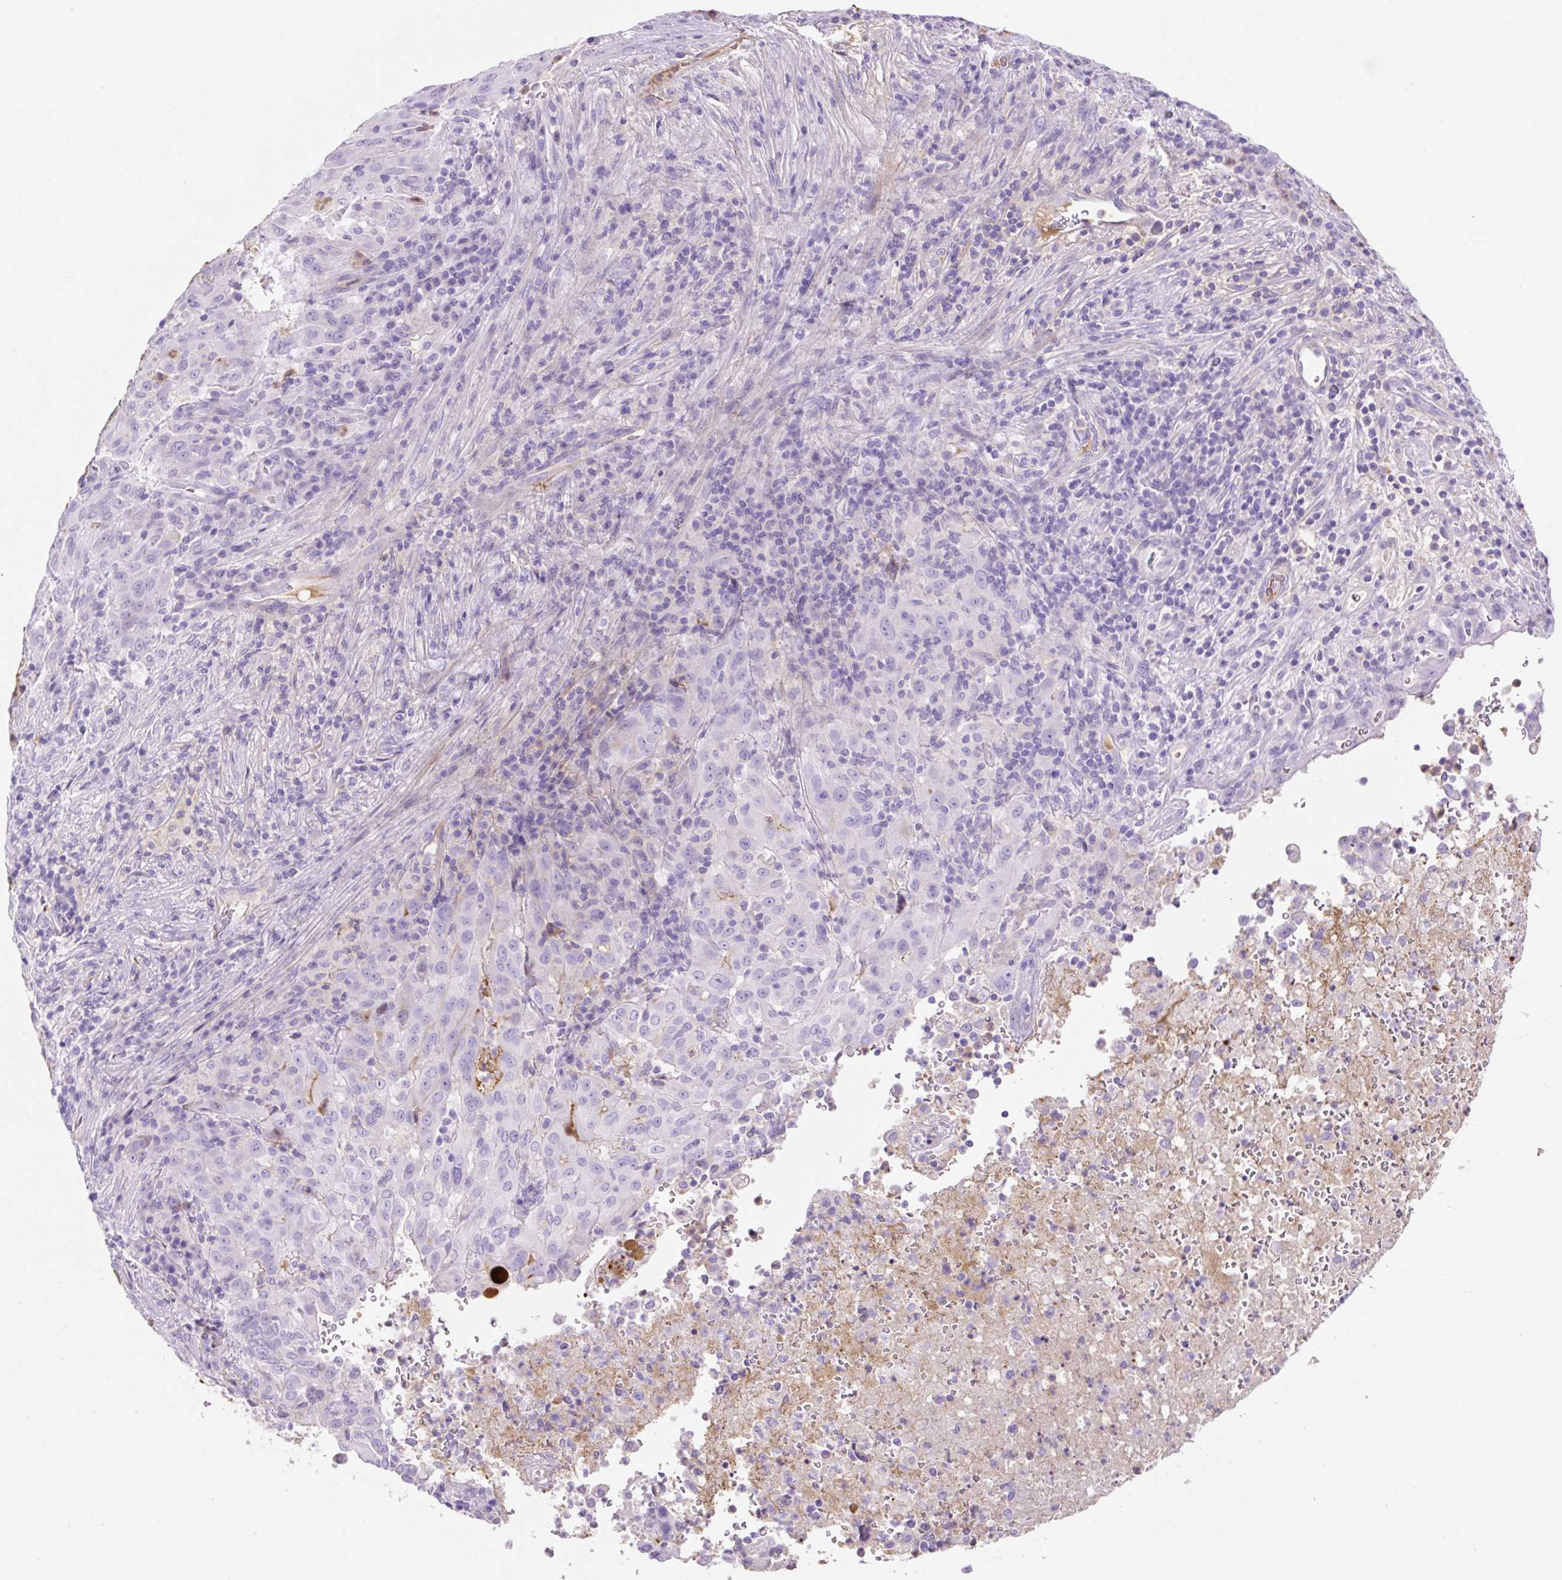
{"staining": {"intensity": "negative", "quantity": "none", "location": "none"}, "tissue": "pancreatic cancer", "cell_type": "Tumor cells", "image_type": "cancer", "snomed": [{"axis": "morphology", "description": "Adenocarcinoma, NOS"}, {"axis": "topography", "description": "Pancreas"}], "caption": "Immunohistochemistry (IHC) of human adenocarcinoma (pancreatic) displays no staining in tumor cells.", "gene": "TDRD15", "patient": {"sex": "male", "age": 63}}